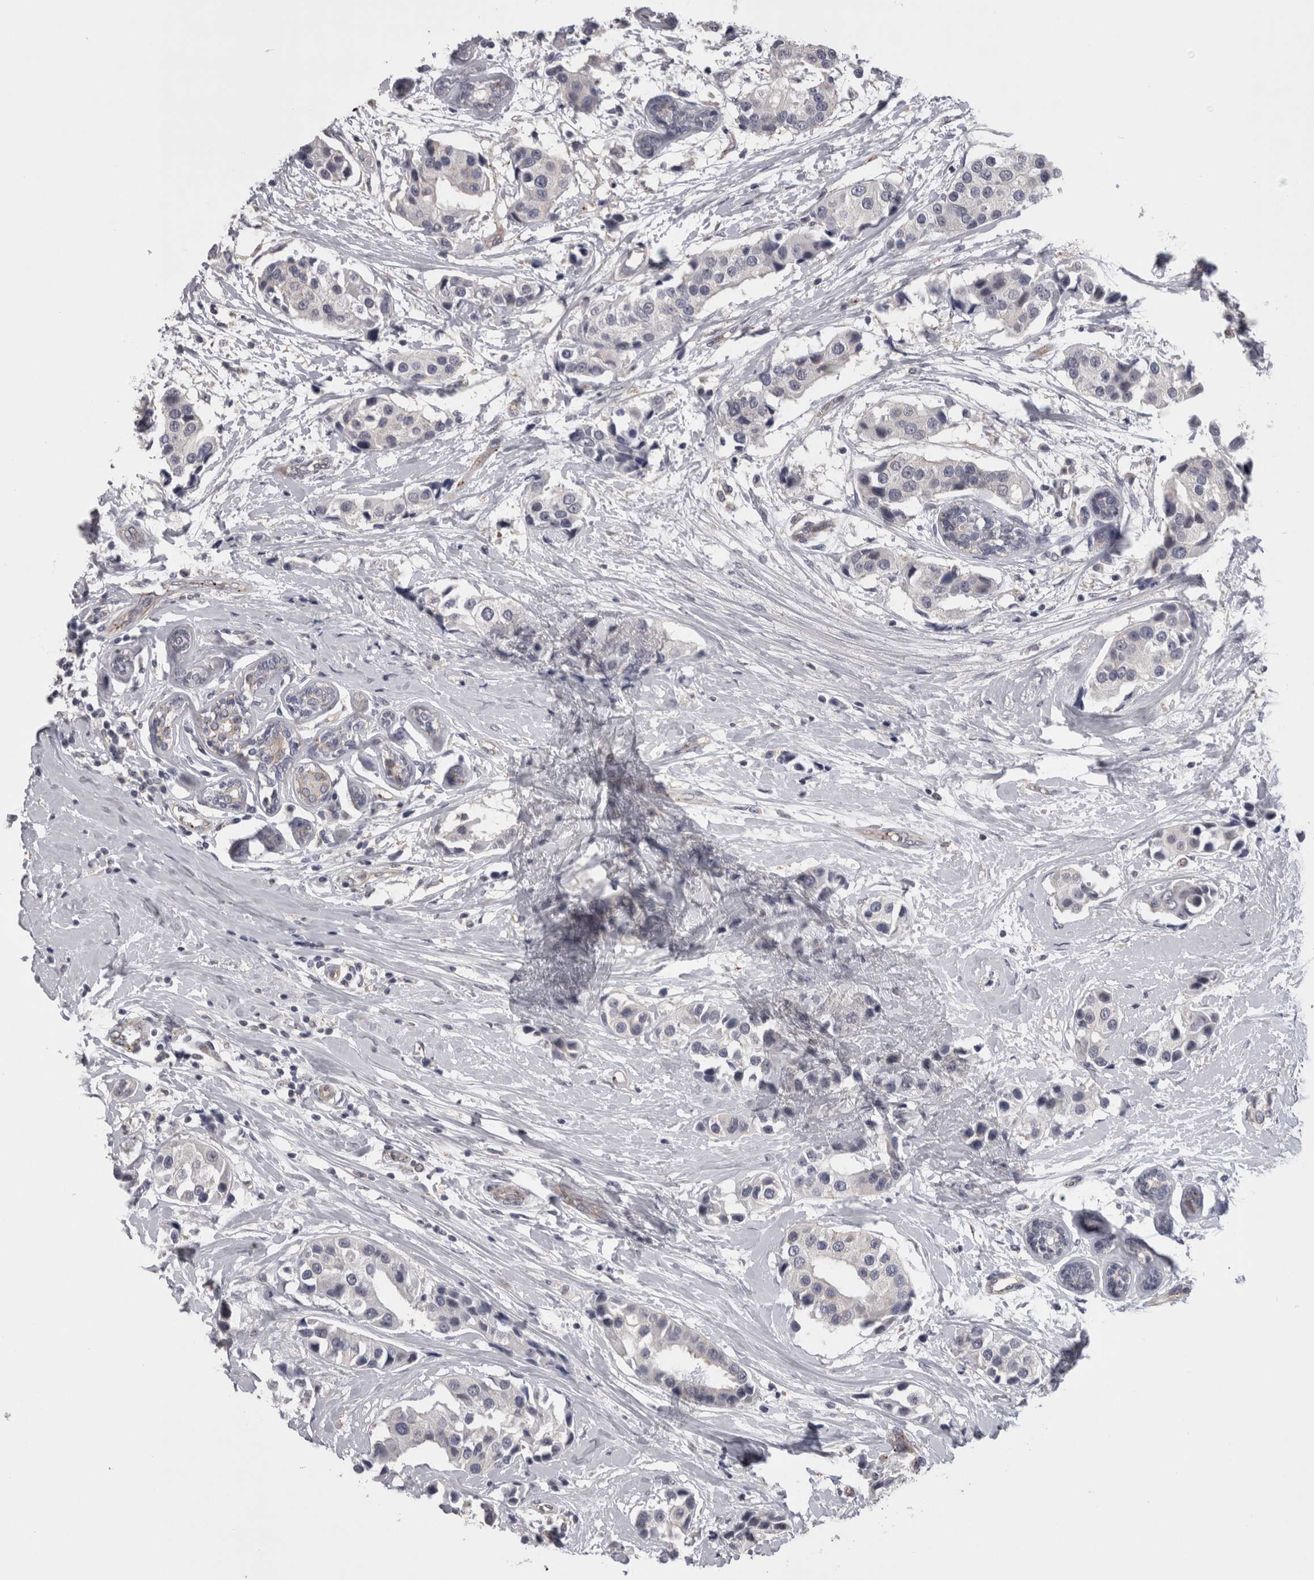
{"staining": {"intensity": "negative", "quantity": "none", "location": "none"}, "tissue": "breast cancer", "cell_type": "Tumor cells", "image_type": "cancer", "snomed": [{"axis": "morphology", "description": "Normal tissue, NOS"}, {"axis": "morphology", "description": "Duct carcinoma"}, {"axis": "topography", "description": "Breast"}], "caption": "IHC photomicrograph of intraductal carcinoma (breast) stained for a protein (brown), which displays no expression in tumor cells.", "gene": "LYZL6", "patient": {"sex": "female", "age": 39}}